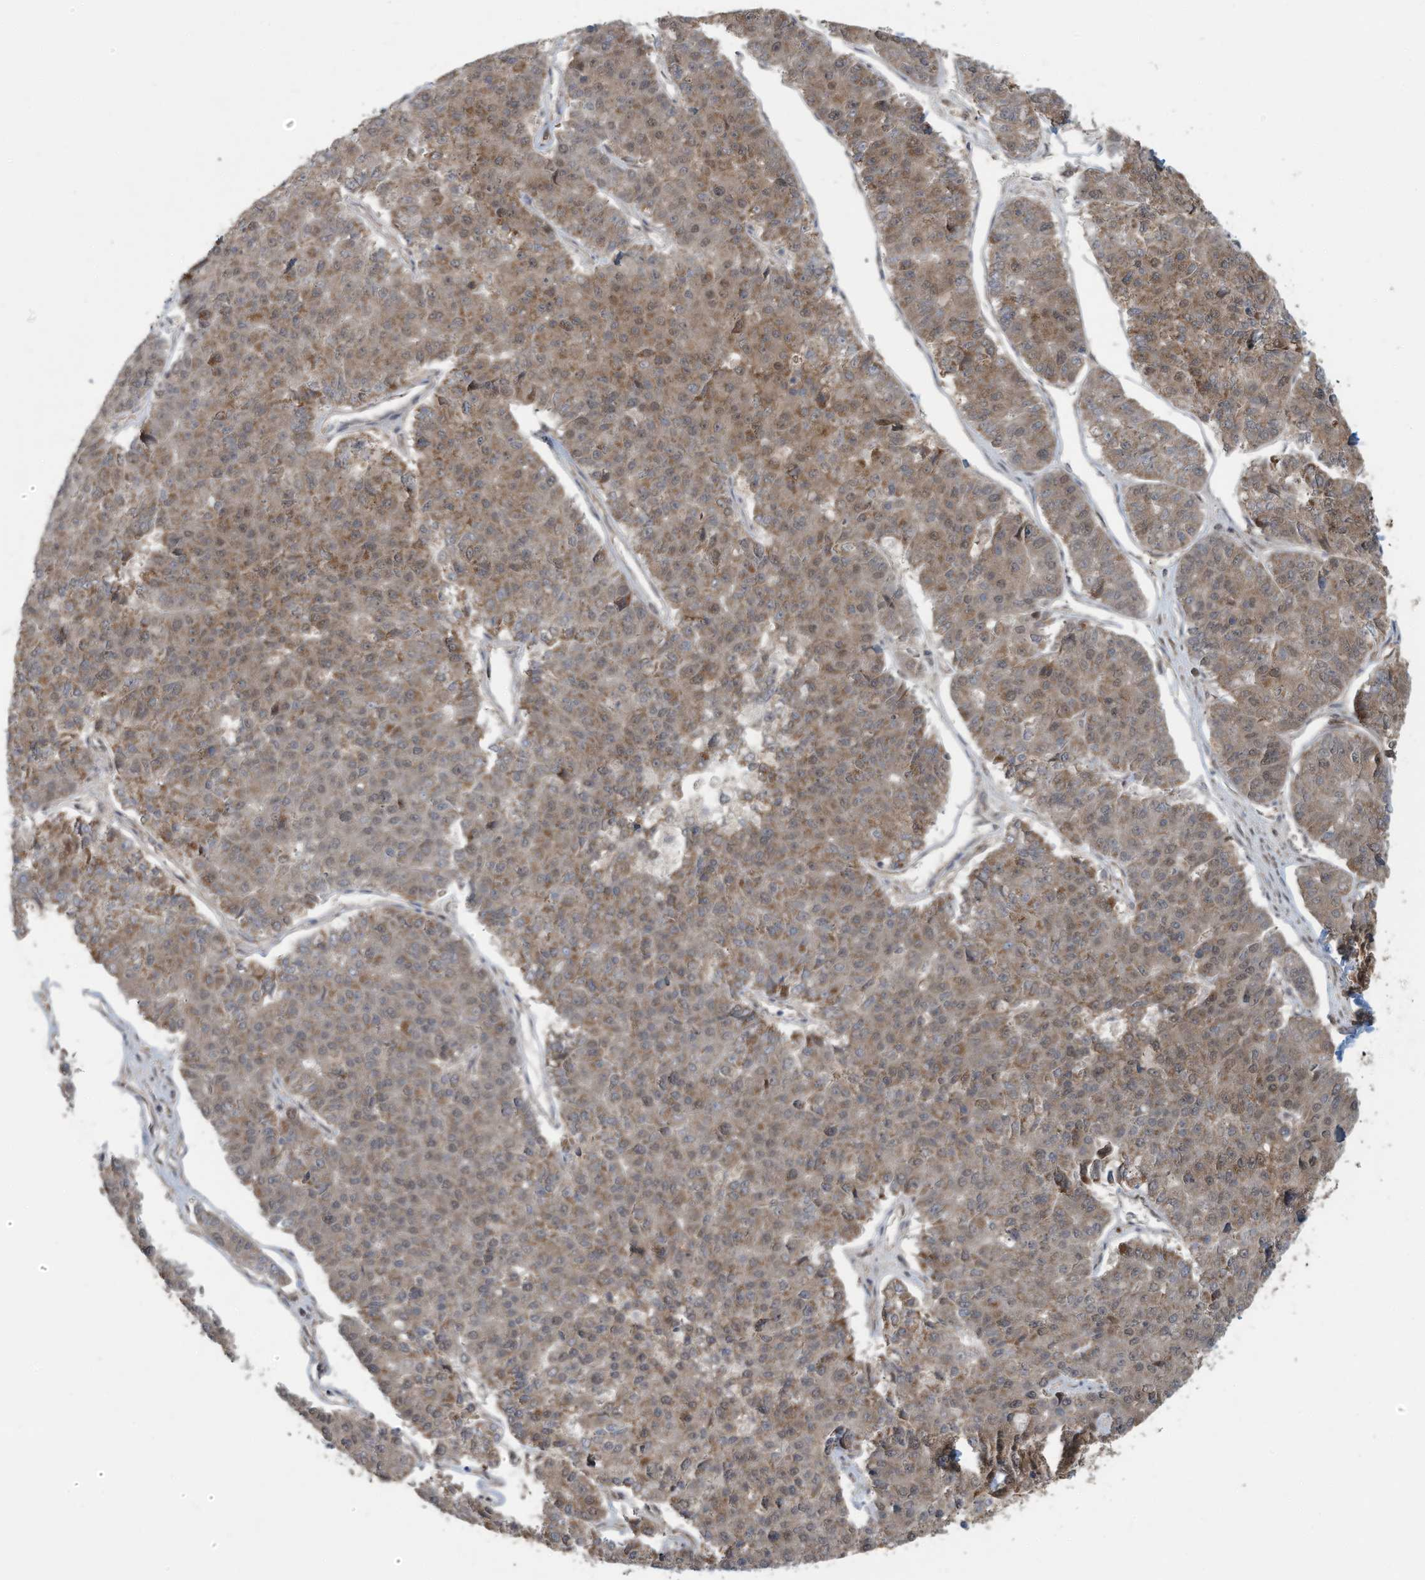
{"staining": {"intensity": "moderate", "quantity": ">75%", "location": "cytoplasmic/membranous"}, "tissue": "pancreatic cancer", "cell_type": "Tumor cells", "image_type": "cancer", "snomed": [{"axis": "morphology", "description": "Adenocarcinoma, NOS"}, {"axis": "topography", "description": "Pancreas"}], "caption": "Moderate cytoplasmic/membranous staining is present in about >75% of tumor cells in adenocarcinoma (pancreatic).", "gene": "ERI2", "patient": {"sex": "male", "age": 50}}